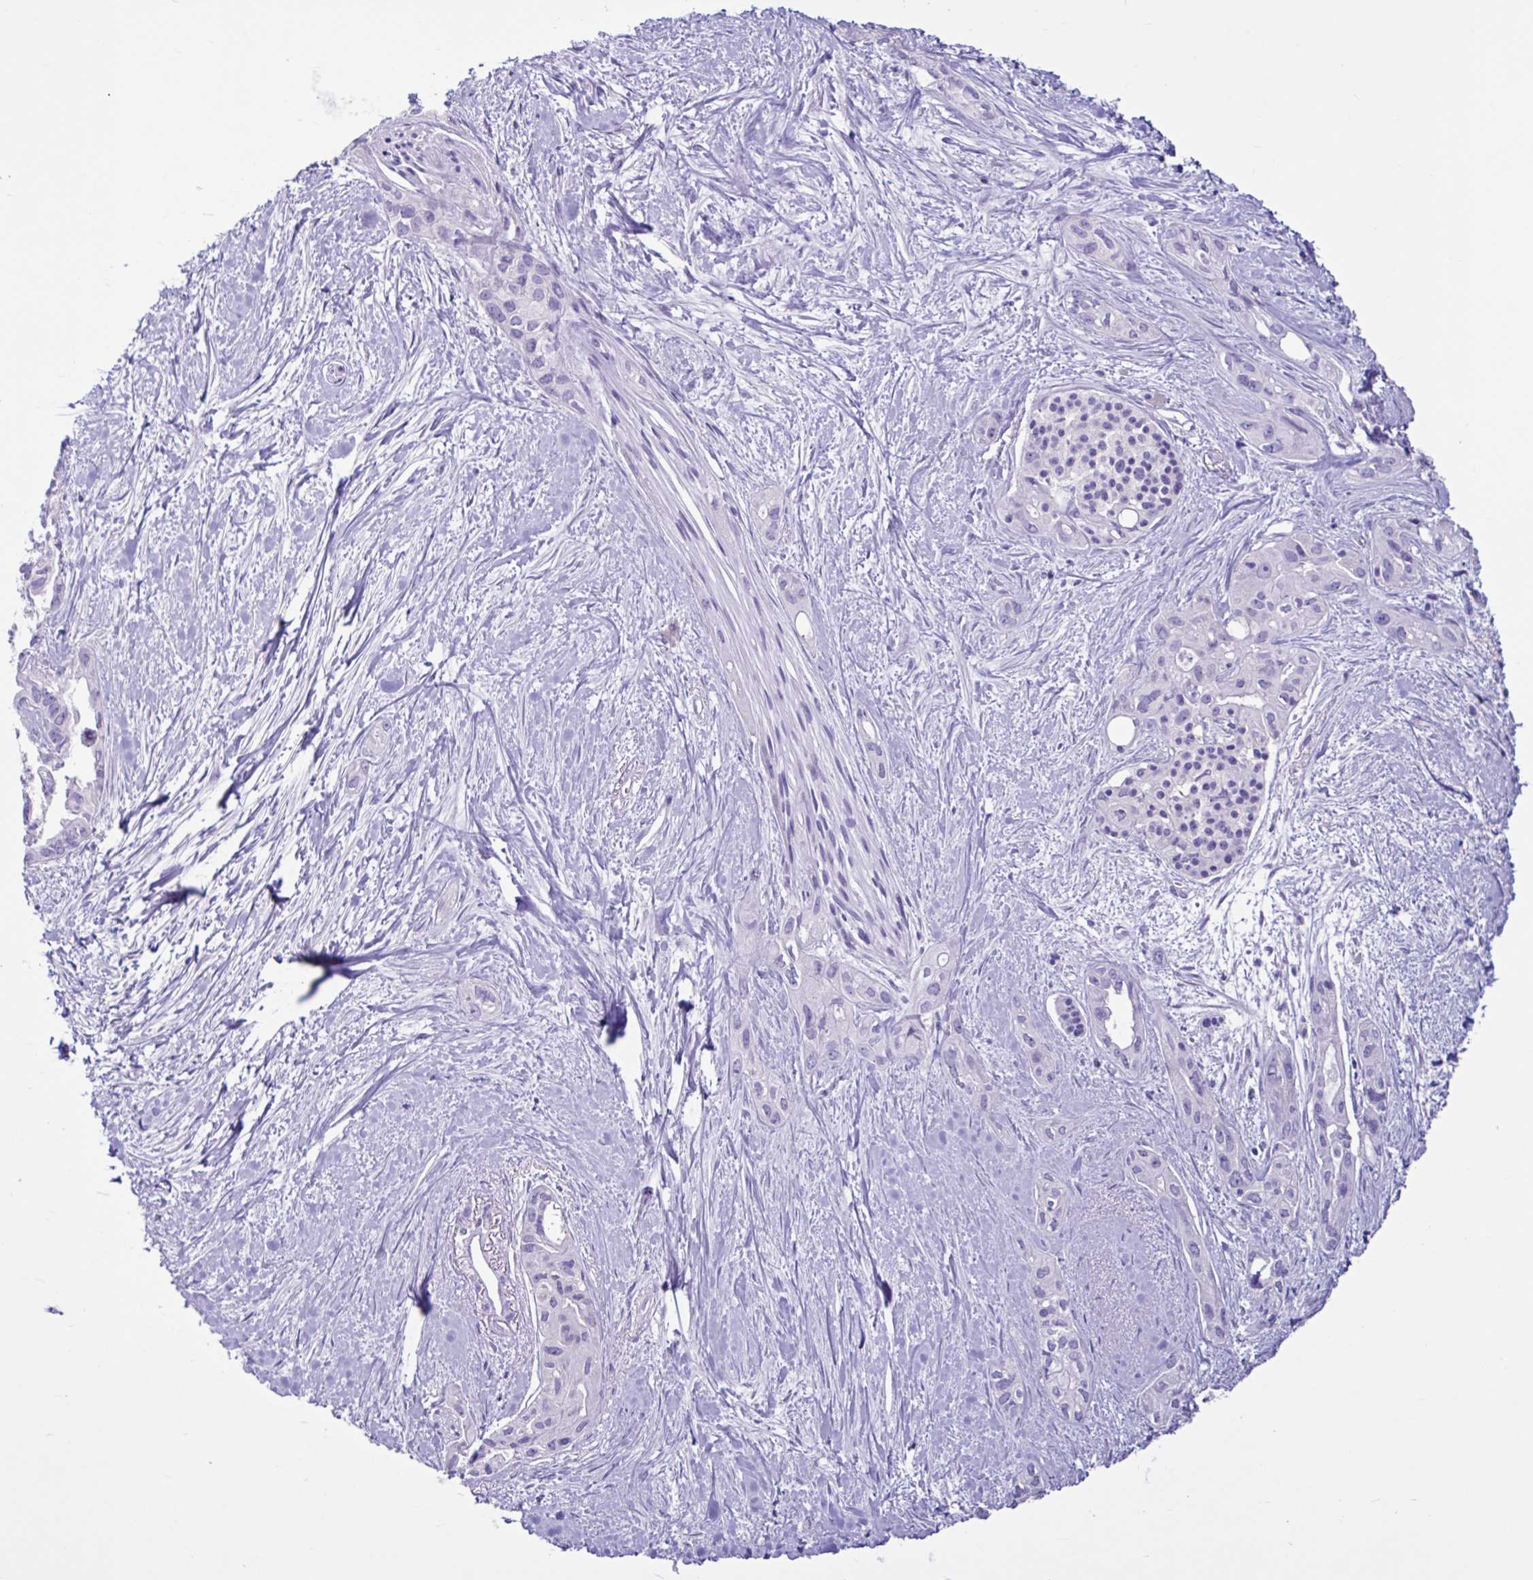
{"staining": {"intensity": "negative", "quantity": "none", "location": "none"}, "tissue": "pancreatic cancer", "cell_type": "Tumor cells", "image_type": "cancer", "snomed": [{"axis": "morphology", "description": "Adenocarcinoma, NOS"}, {"axis": "topography", "description": "Pancreas"}], "caption": "High magnification brightfield microscopy of adenocarcinoma (pancreatic) stained with DAB (brown) and counterstained with hematoxylin (blue): tumor cells show no significant expression. (IHC, brightfield microscopy, high magnification).", "gene": "CYP19A1", "patient": {"sex": "female", "age": 50}}